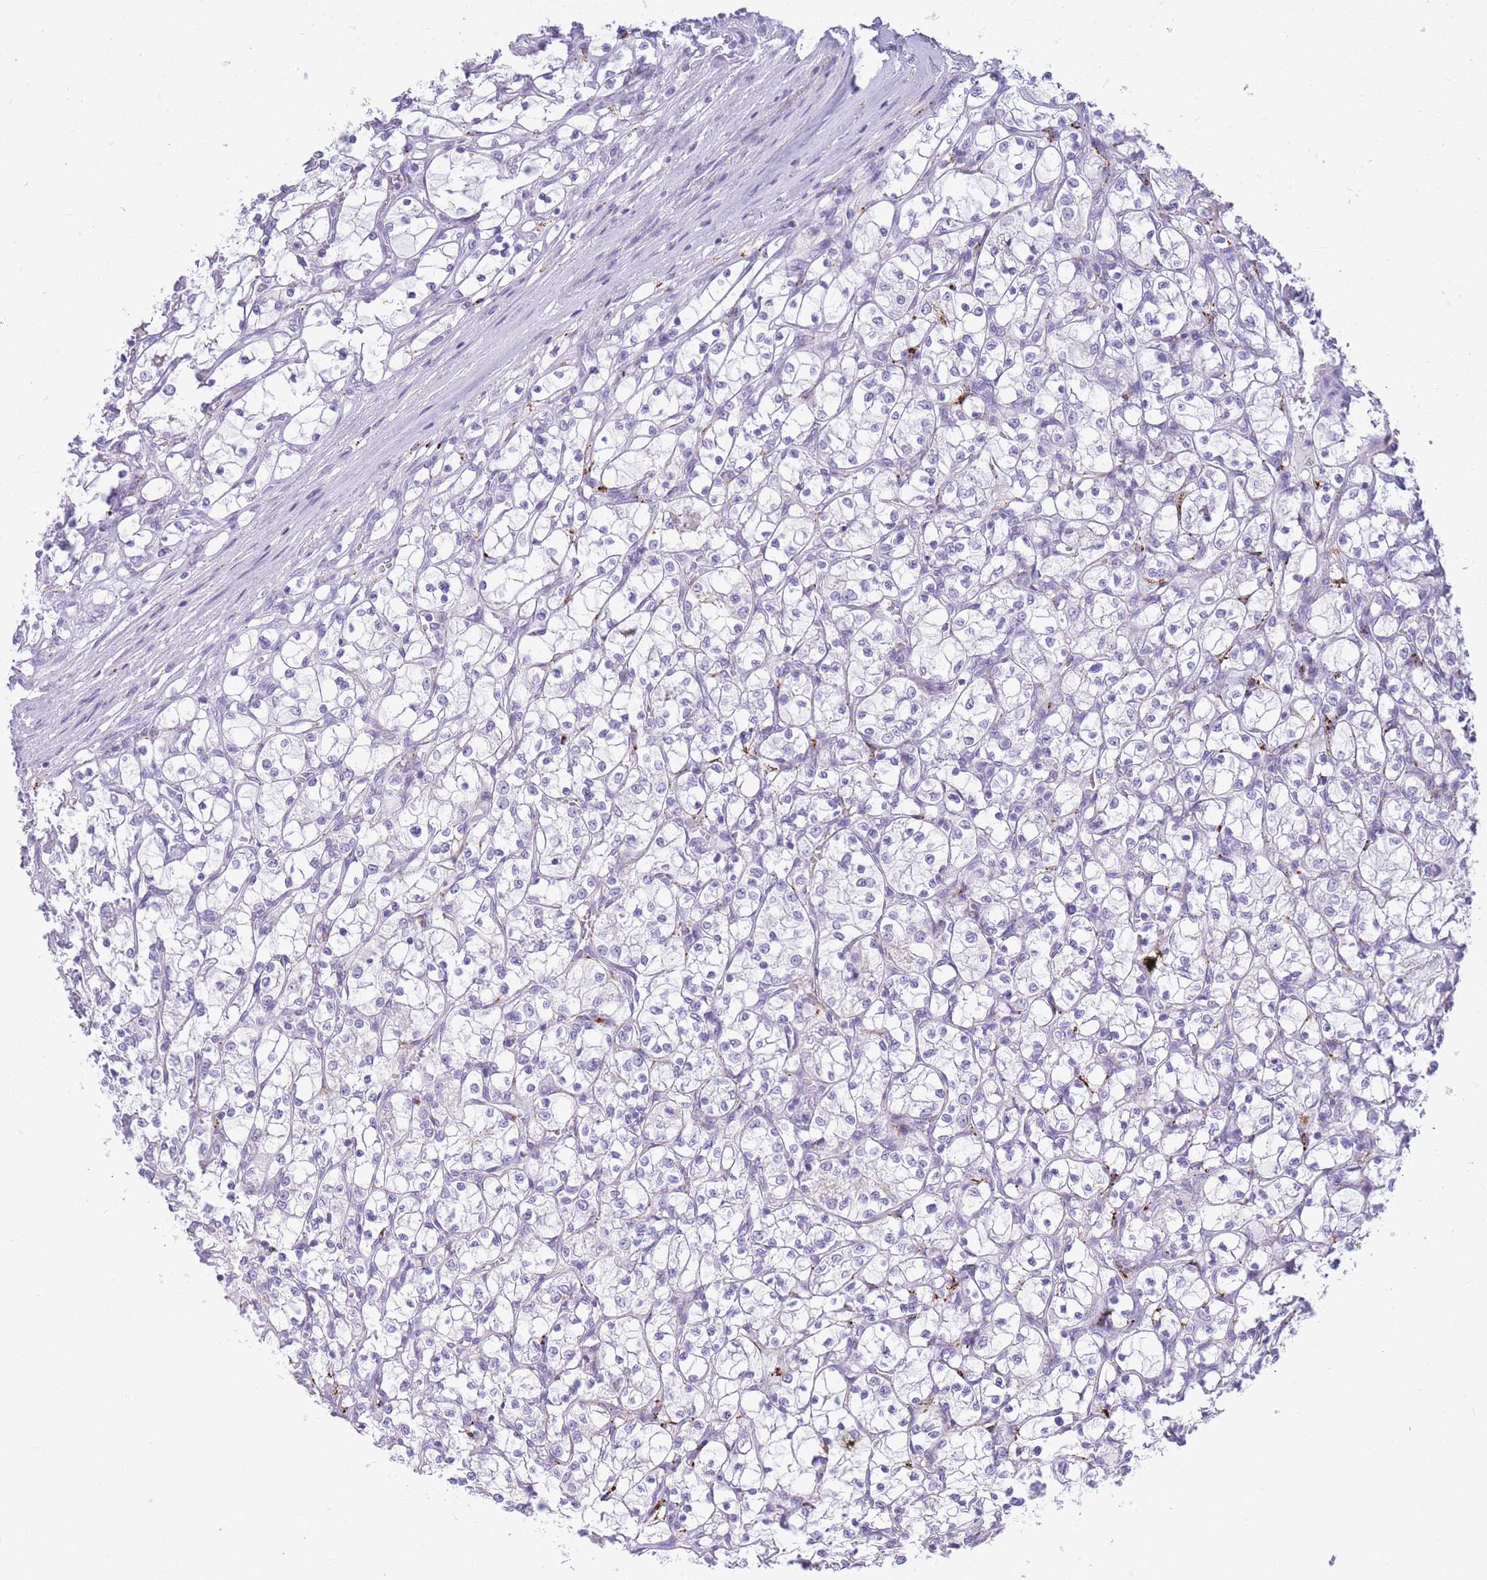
{"staining": {"intensity": "negative", "quantity": "none", "location": "none"}, "tissue": "renal cancer", "cell_type": "Tumor cells", "image_type": "cancer", "snomed": [{"axis": "morphology", "description": "Adenocarcinoma, NOS"}, {"axis": "topography", "description": "Kidney"}], "caption": "There is no significant staining in tumor cells of adenocarcinoma (renal).", "gene": "RHO", "patient": {"sex": "female", "age": 69}}